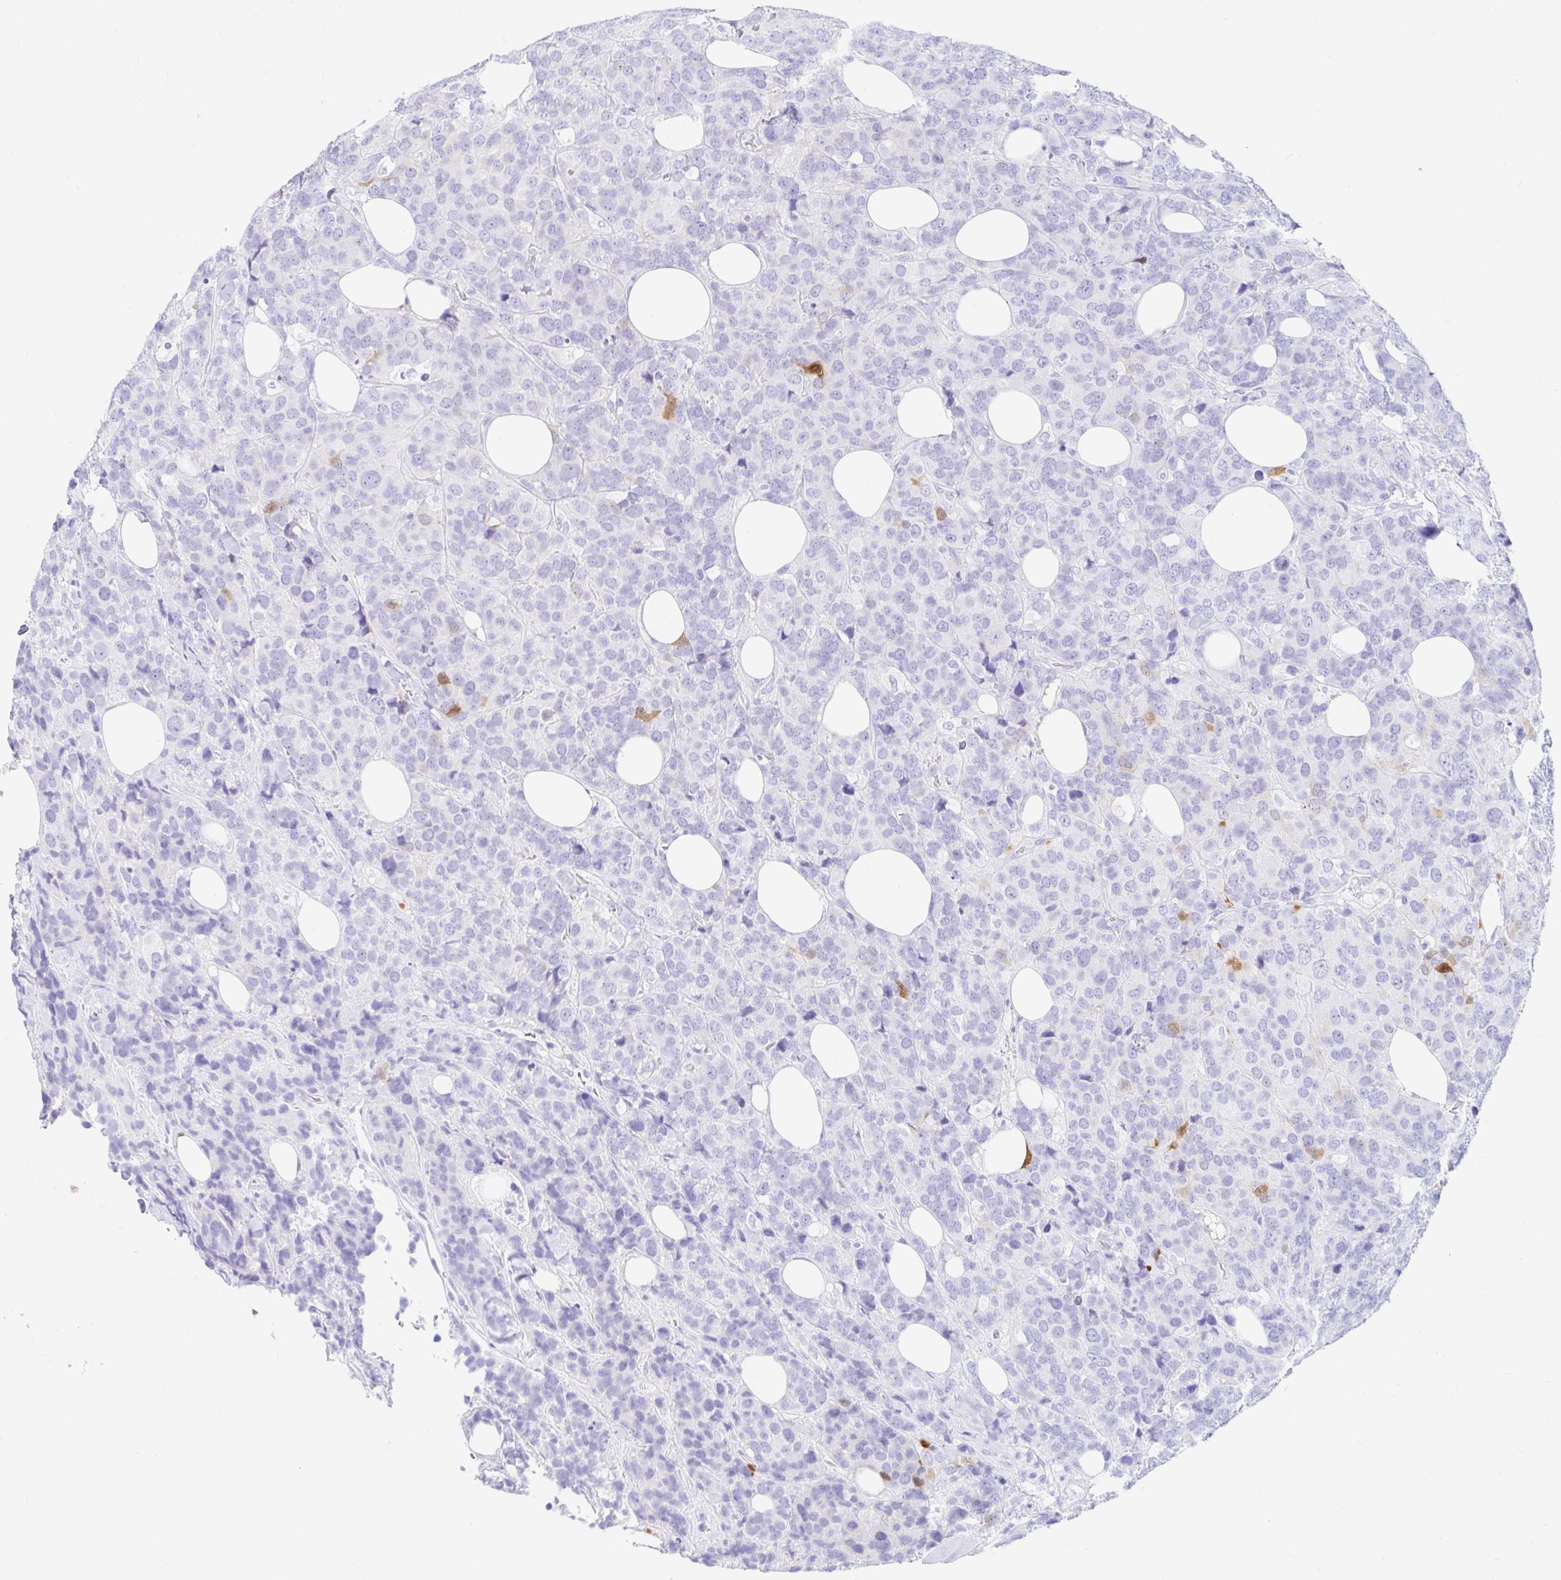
{"staining": {"intensity": "negative", "quantity": "none", "location": "none"}, "tissue": "breast cancer", "cell_type": "Tumor cells", "image_type": "cancer", "snomed": [{"axis": "morphology", "description": "Lobular carcinoma"}, {"axis": "topography", "description": "Breast"}], "caption": "Immunohistochemistry (IHC) of breast lobular carcinoma demonstrates no positivity in tumor cells.", "gene": "PPP1R1B", "patient": {"sex": "female", "age": 59}}